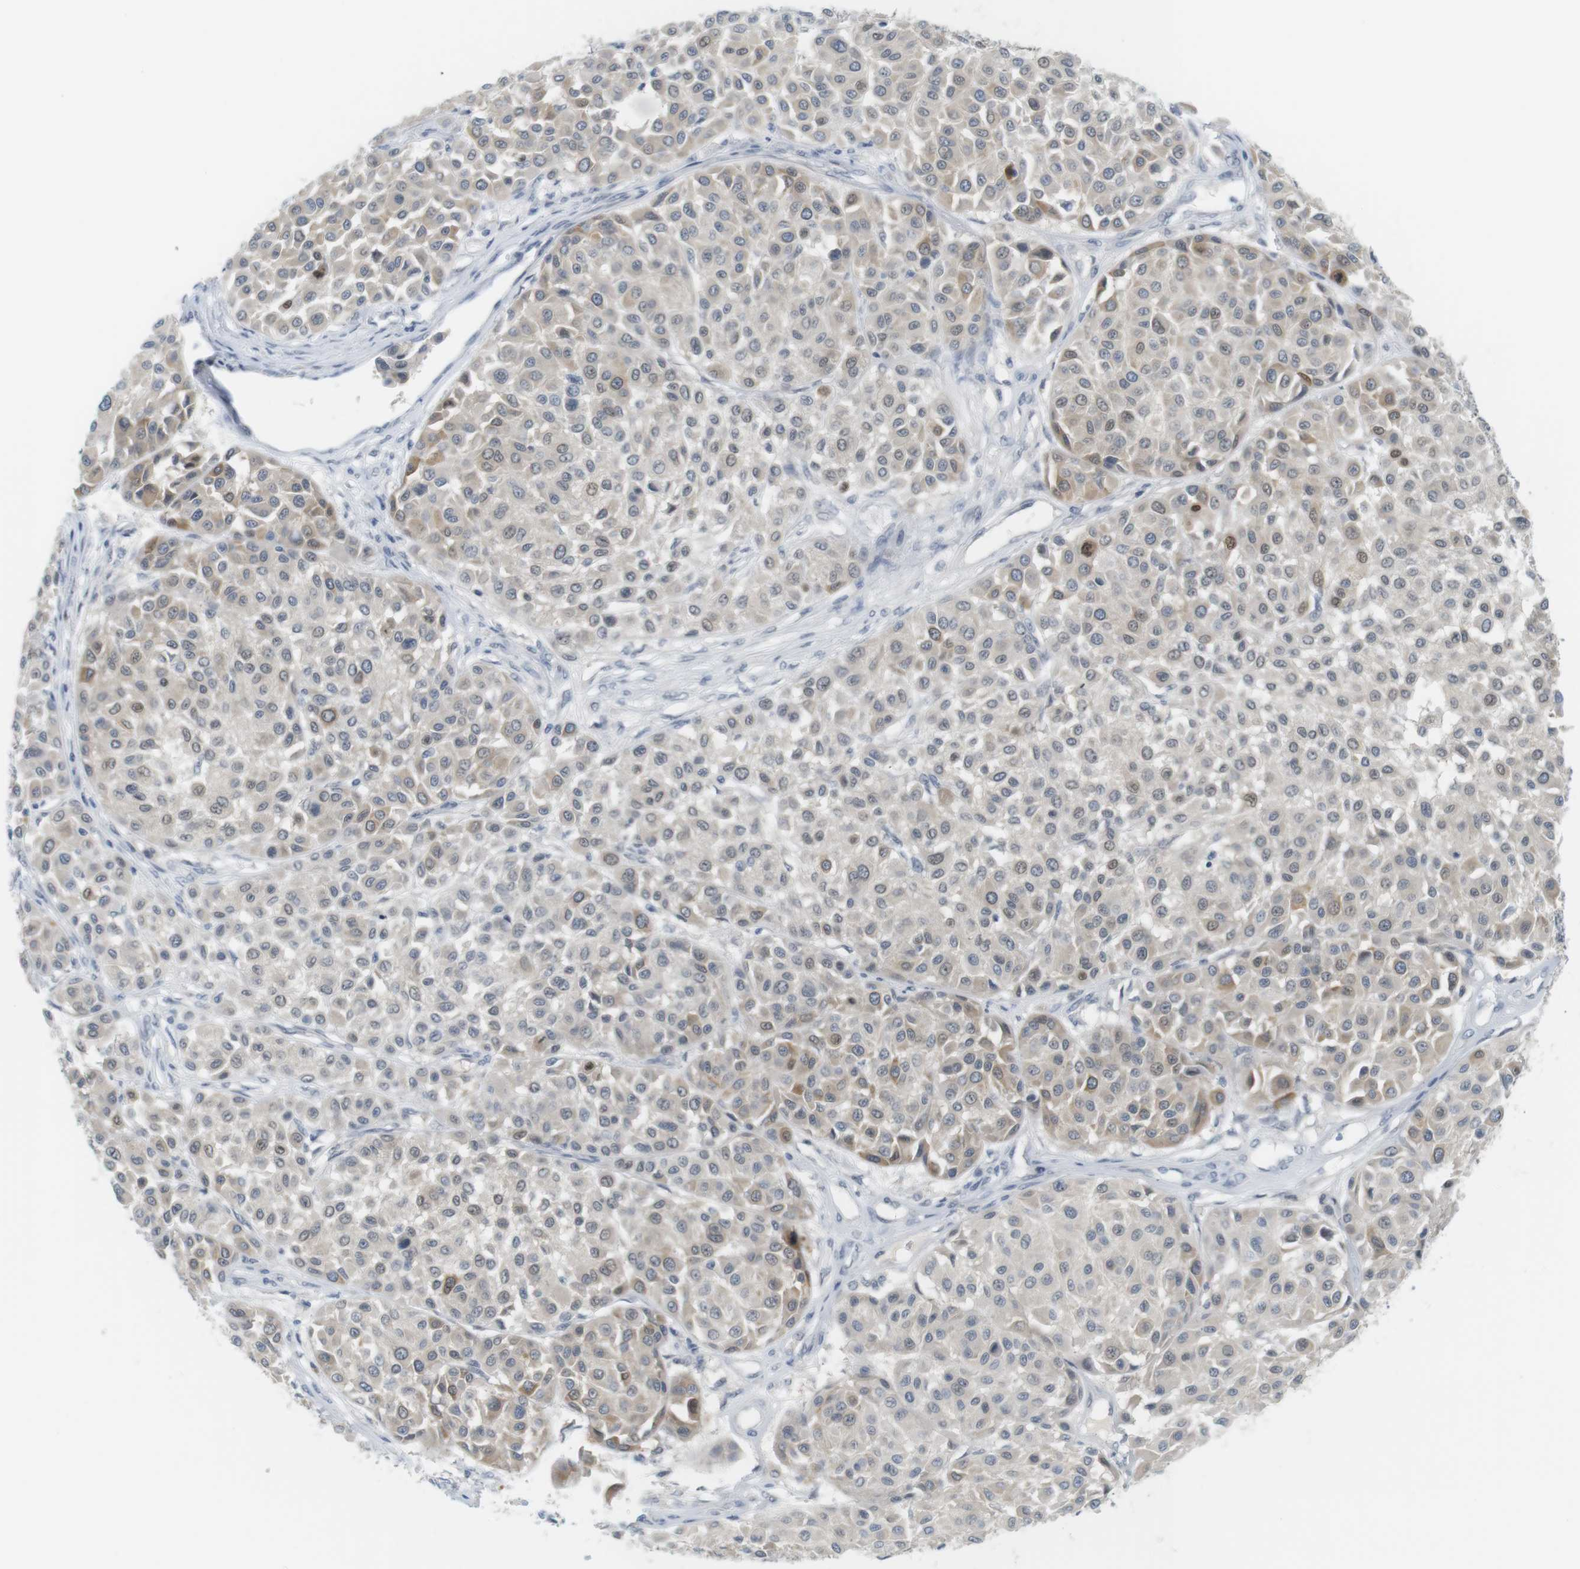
{"staining": {"intensity": "weak", "quantity": "<25%", "location": "cytoplasmic/membranous,nuclear"}, "tissue": "melanoma", "cell_type": "Tumor cells", "image_type": "cancer", "snomed": [{"axis": "morphology", "description": "Malignant melanoma, Metastatic site"}, {"axis": "topography", "description": "Soft tissue"}], "caption": "There is no significant expression in tumor cells of malignant melanoma (metastatic site).", "gene": "CREB3L2", "patient": {"sex": "male", "age": 41}}